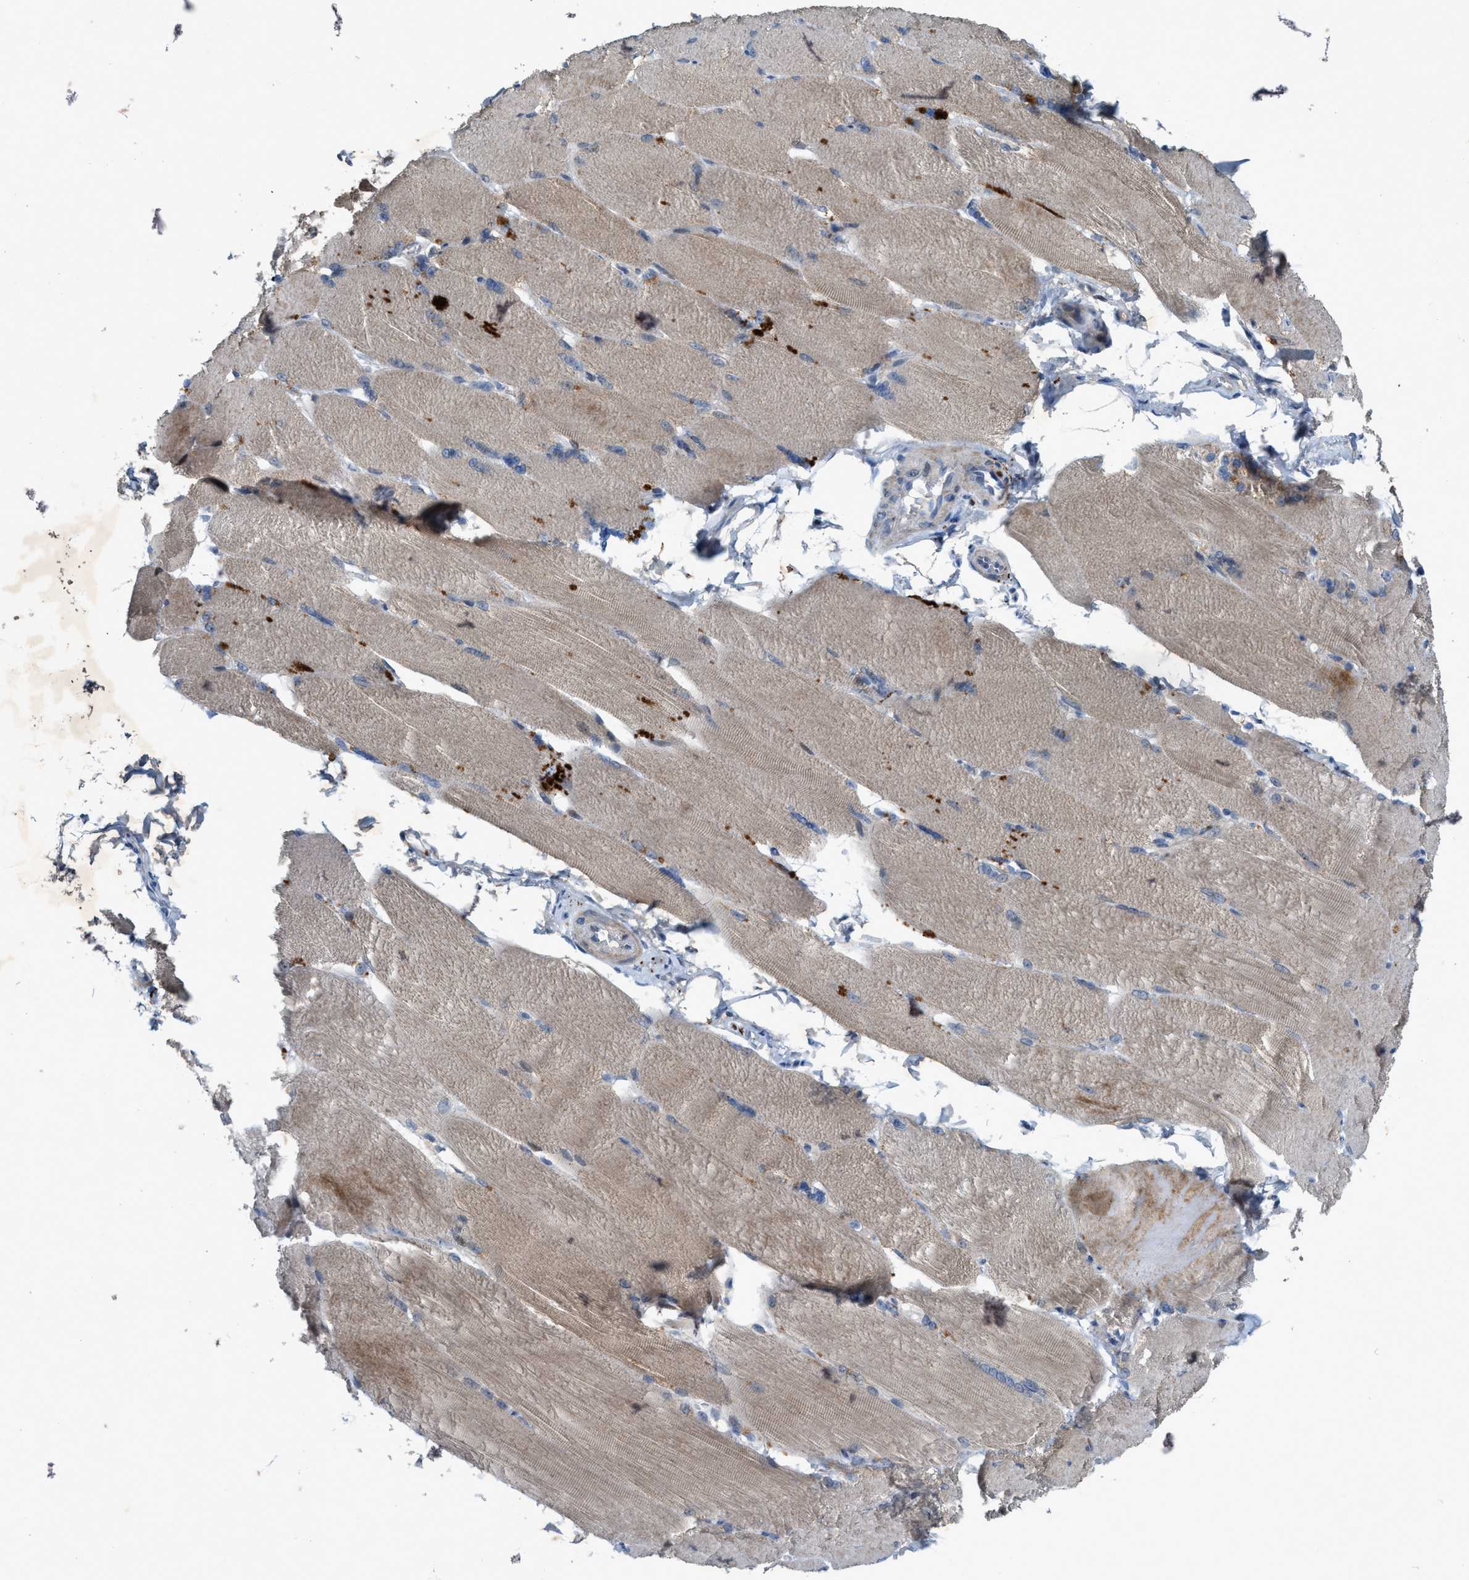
{"staining": {"intensity": "moderate", "quantity": "25%-75%", "location": "cytoplasmic/membranous"}, "tissue": "skeletal muscle", "cell_type": "Myocytes", "image_type": "normal", "snomed": [{"axis": "morphology", "description": "Normal tissue, NOS"}, {"axis": "topography", "description": "Skin"}, {"axis": "topography", "description": "Skeletal muscle"}], "caption": "This is an image of IHC staining of benign skeletal muscle, which shows moderate staining in the cytoplasmic/membranous of myocytes.", "gene": "URGCP", "patient": {"sex": "male", "age": 83}}